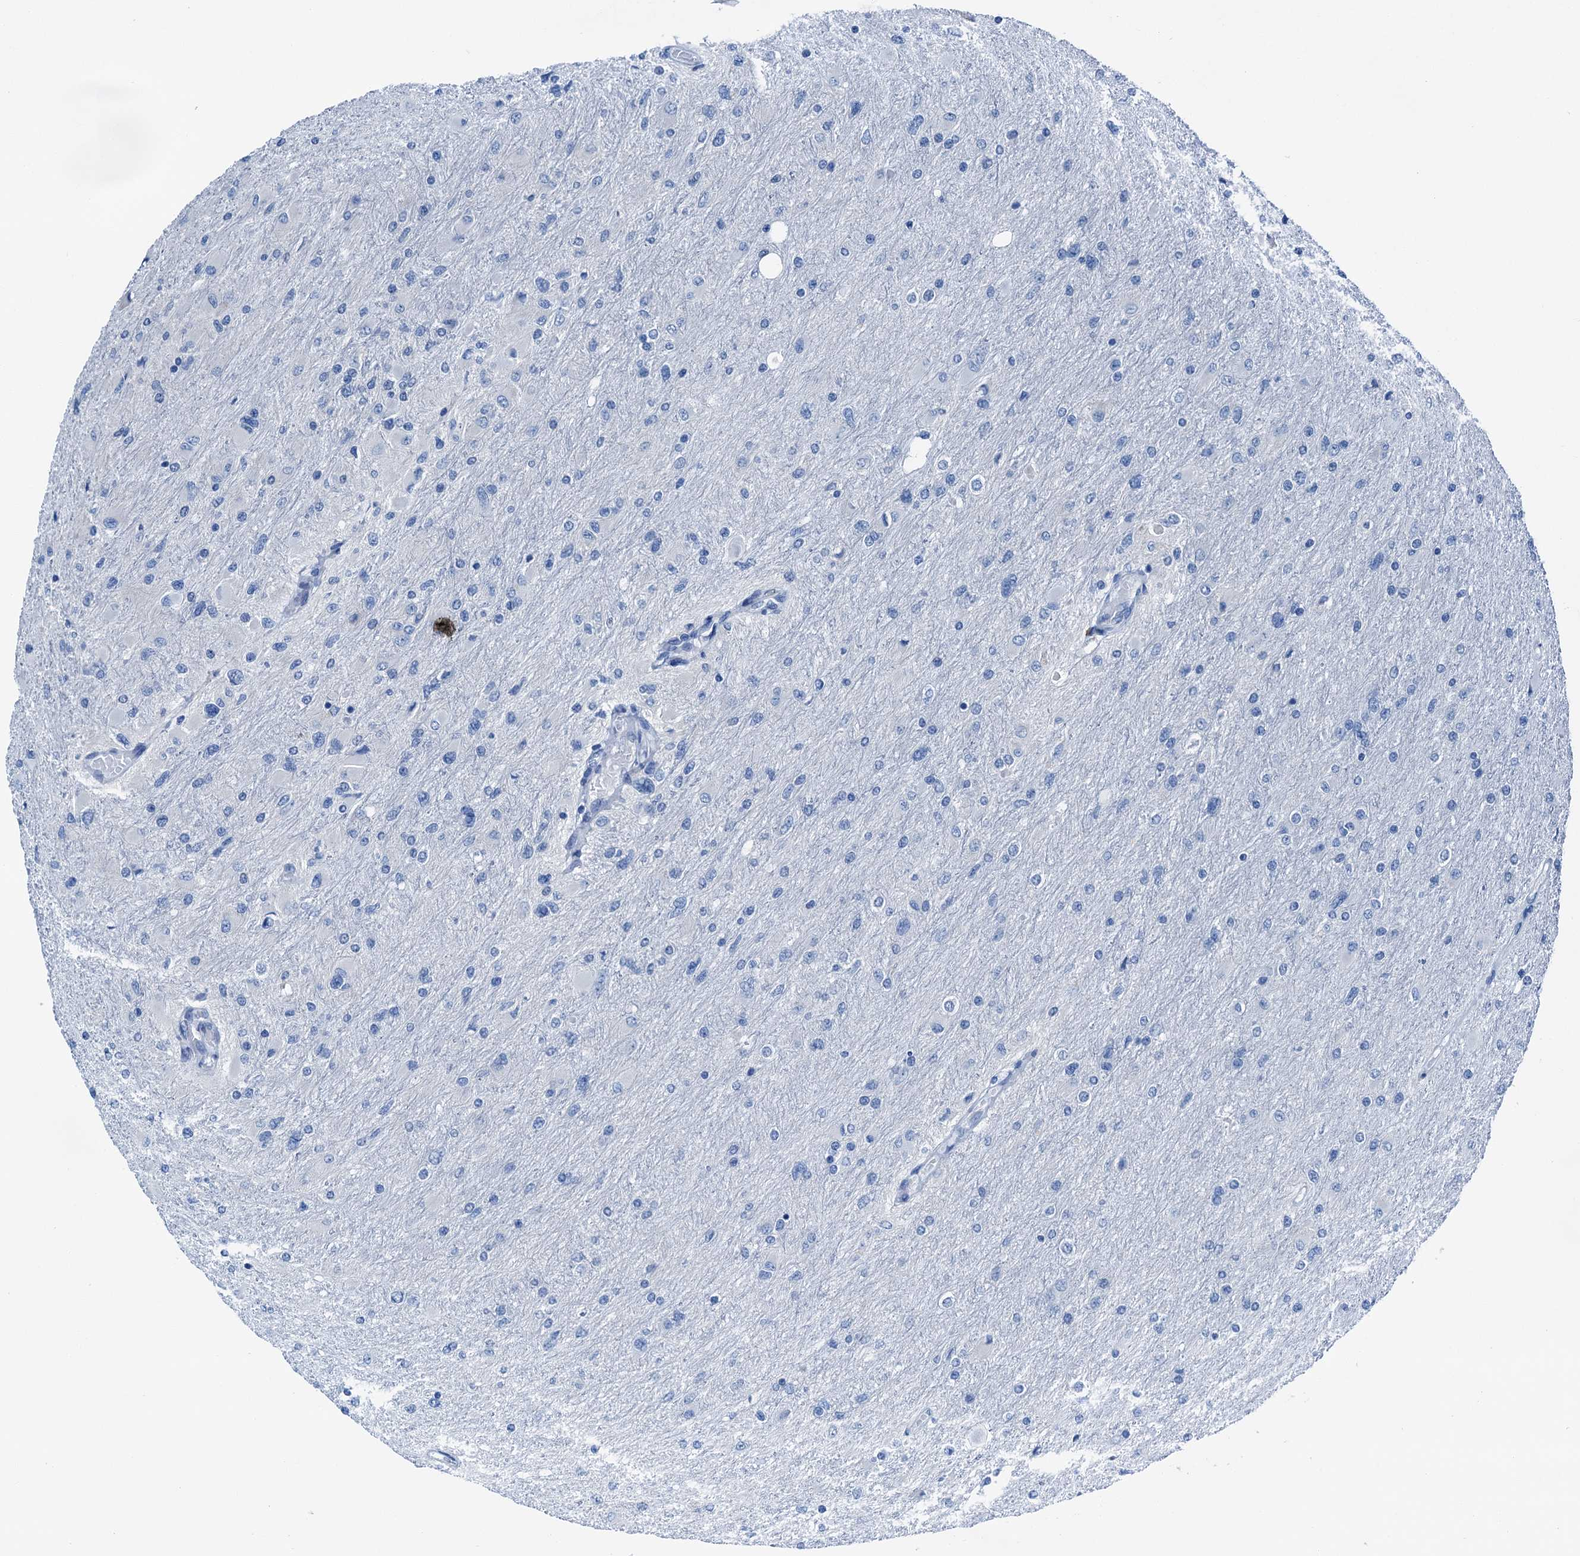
{"staining": {"intensity": "negative", "quantity": "none", "location": "none"}, "tissue": "glioma", "cell_type": "Tumor cells", "image_type": "cancer", "snomed": [{"axis": "morphology", "description": "Glioma, malignant, High grade"}, {"axis": "topography", "description": "Cerebral cortex"}], "caption": "Immunohistochemistry (IHC) image of neoplastic tissue: human glioma stained with DAB (3,3'-diaminobenzidine) displays no significant protein staining in tumor cells.", "gene": "CBLN3", "patient": {"sex": "female", "age": 36}}